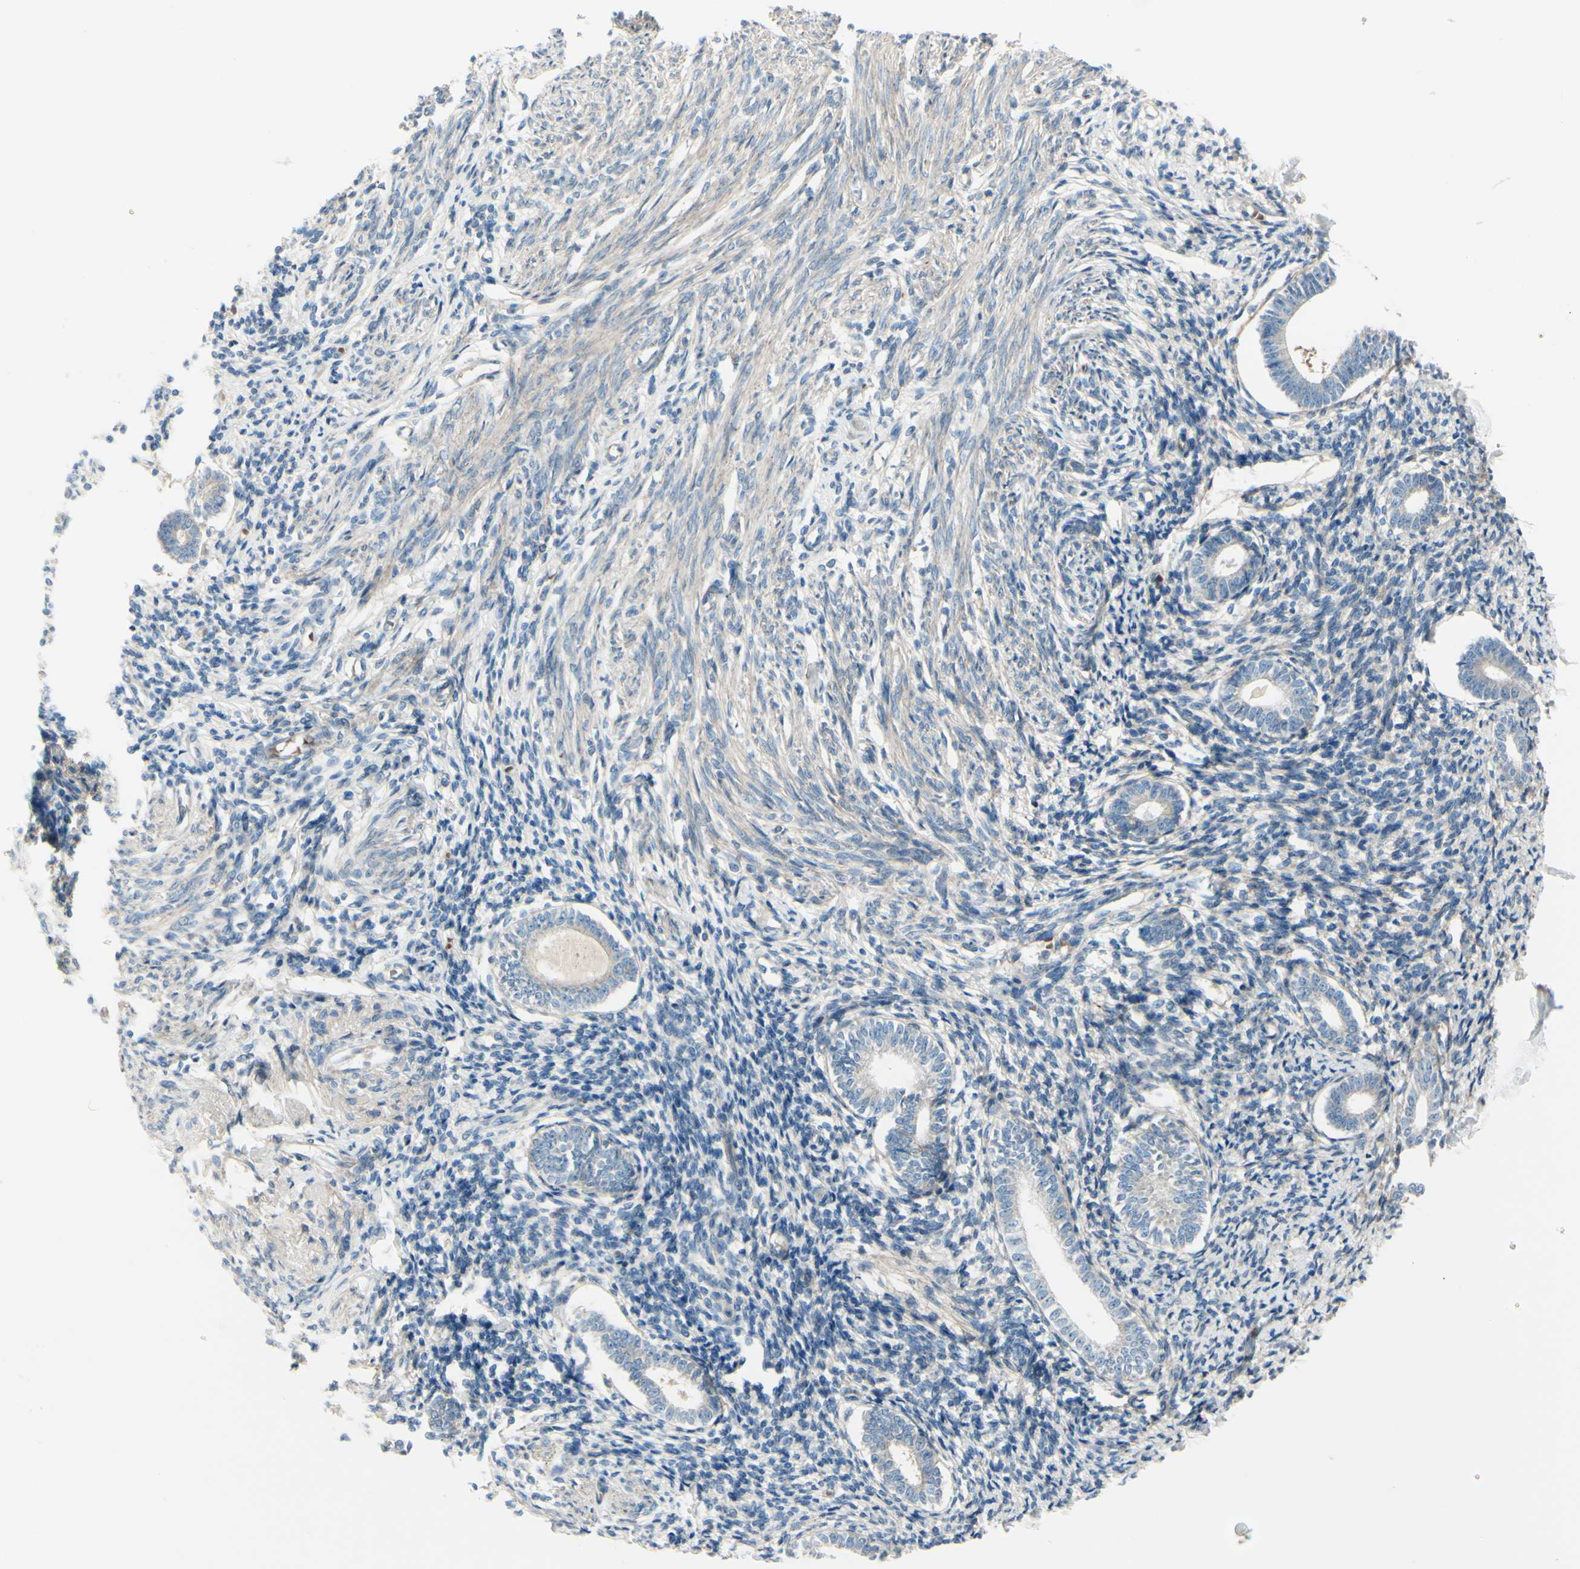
{"staining": {"intensity": "moderate", "quantity": ">75%", "location": "cytoplasmic/membranous"}, "tissue": "endometrium", "cell_type": "Cells in endometrial stroma", "image_type": "normal", "snomed": [{"axis": "morphology", "description": "Normal tissue, NOS"}, {"axis": "topography", "description": "Endometrium"}], "caption": "Unremarkable endometrium shows moderate cytoplasmic/membranous staining in approximately >75% of cells in endometrial stroma Nuclei are stained in blue..", "gene": "PCDHGA10", "patient": {"sex": "female", "age": 71}}